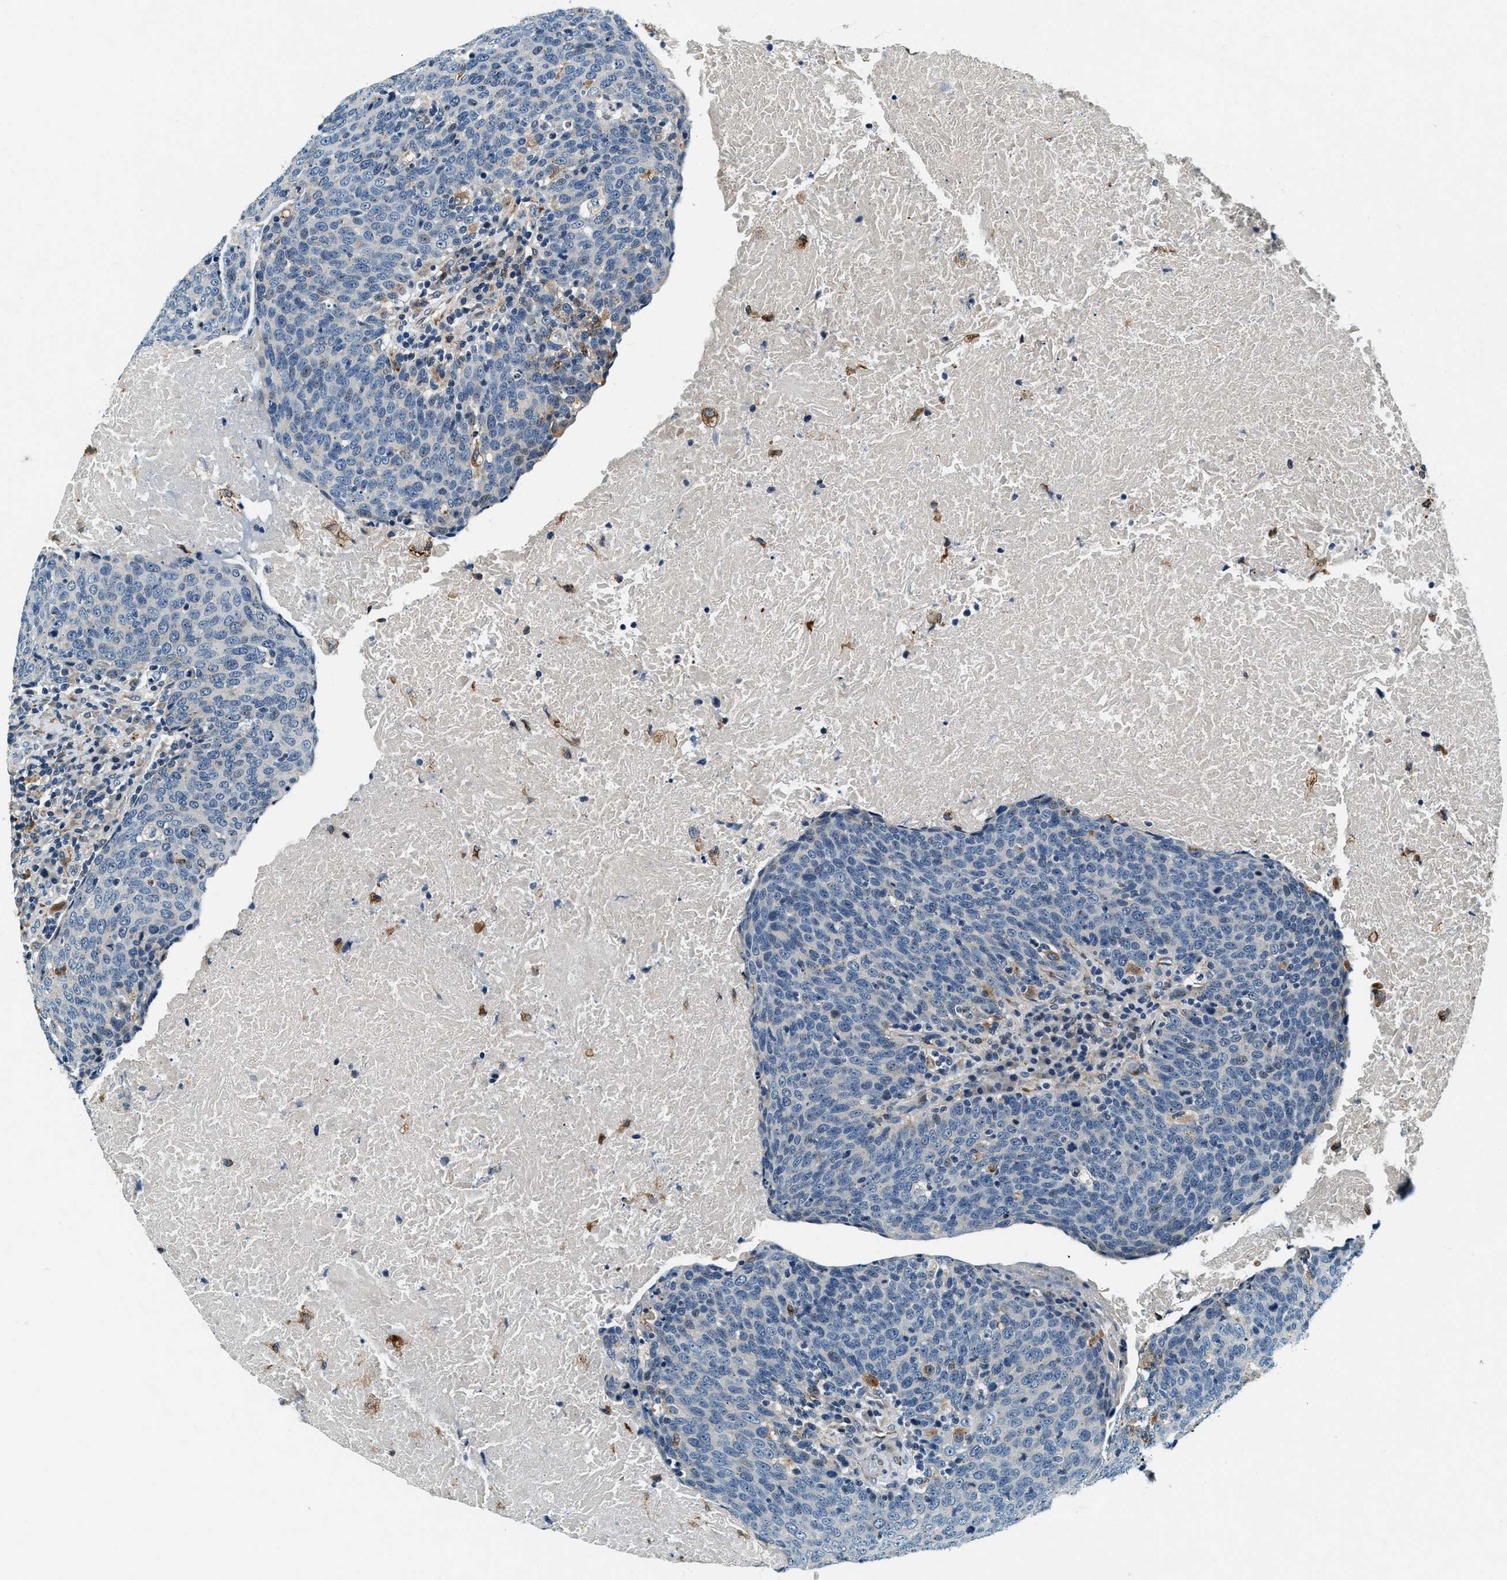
{"staining": {"intensity": "negative", "quantity": "none", "location": "none"}, "tissue": "head and neck cancer", "cell_type": "Tumor cells", "image_type": "cancer", "snomed": [{"axis": "morphology", "description": "Squamous cell carcinoma, NOS"}, {"axis": "morphology", "description": "Squamous cell carcinoma, metastatic, NOS"}, {"axis": "topography", "description": "Lymph node"}, {"axis": "topography", "description": "Head-Neck"}], "caption": "This is an IHC micrograph of human head and neck cancer (metastatic squamous cell carcinoma). There is no staining in tumor cells.", "gene": "C2orf66", "patient": {"sex": "male", "age": 62}}